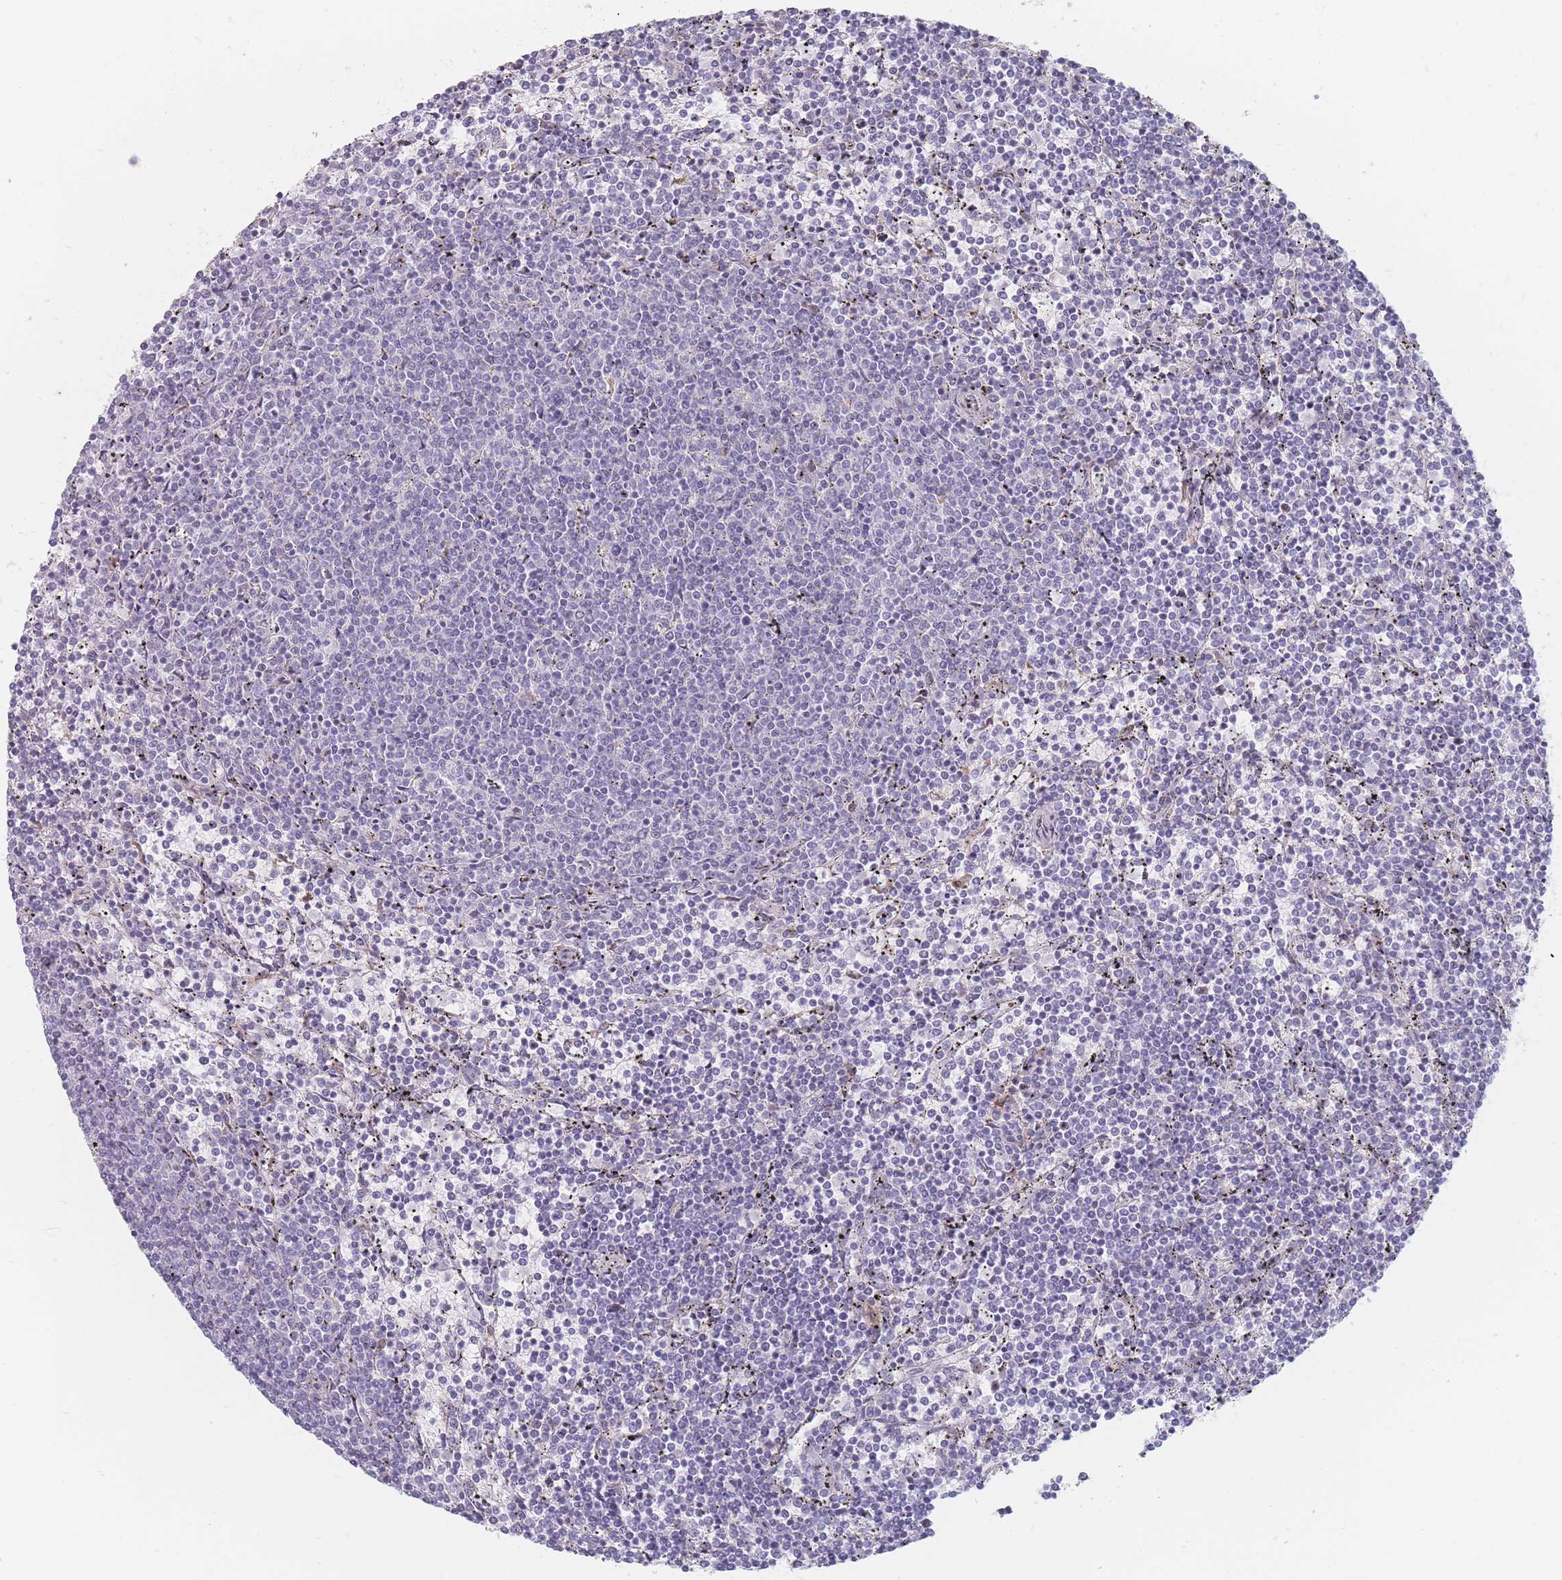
{"staining": {"intensity": "negative", "quantity": "none", "location": "none"}, "tissue": "lymphoma", "cell_type": "Tumor cells", "image_type": "cancer", "snomed": [{"axis": "morphology", "description": "Malignant lymphoma, non-Hodgkin's type, Low grade"}, {"axis": "topography", "description": "Spleen"}], "caption": "Immunohistochemistry micrograph of low-grade malignant lymphoma, non-Hodgkin's type stained for a protein (brown), which exhibits no staining in tumor cells.", "gene": "SPATS1", "patient": {"sex": "female", "age": 50}}